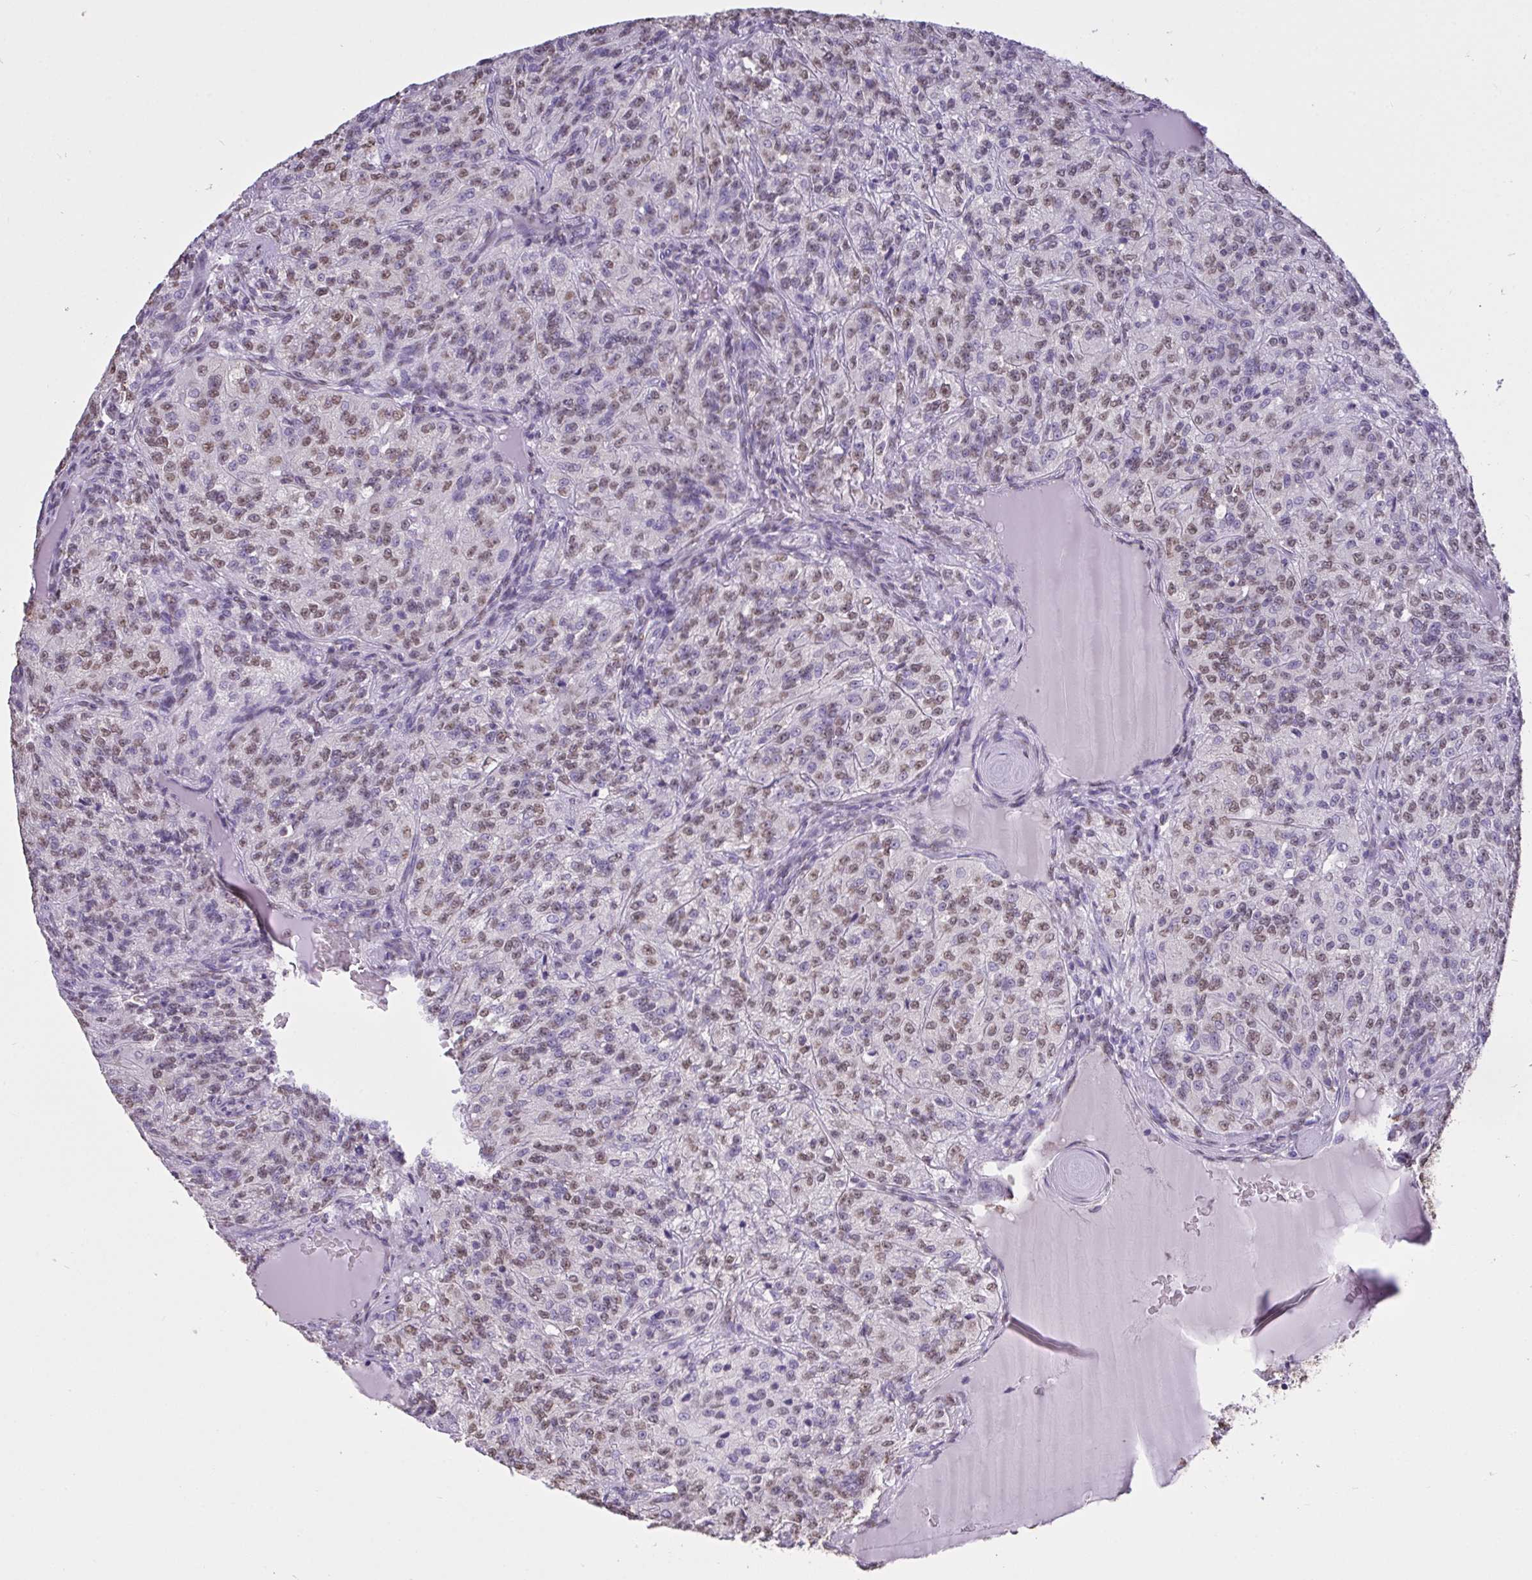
{"staining": {"intensity": "moderate", "quantity": "25%-75%", "location": "nuclear"}, "tissue": "renal cancer", "cell_type": "Tumor cells", "image_type": "cancer", "snomed": [{"axis": "morphology", "description": "Adenocarcinoma, NOS"}, {"axis": "topography", "description": "Kidney"}], "caption": "Human renal cancer stained for a protein (brown) demonstrates moderate nuclear positive positivity in about 25%-75% of tumor cells.", "gene": "SEMA6B", "patient": {"sex": "female", "age": 63}}